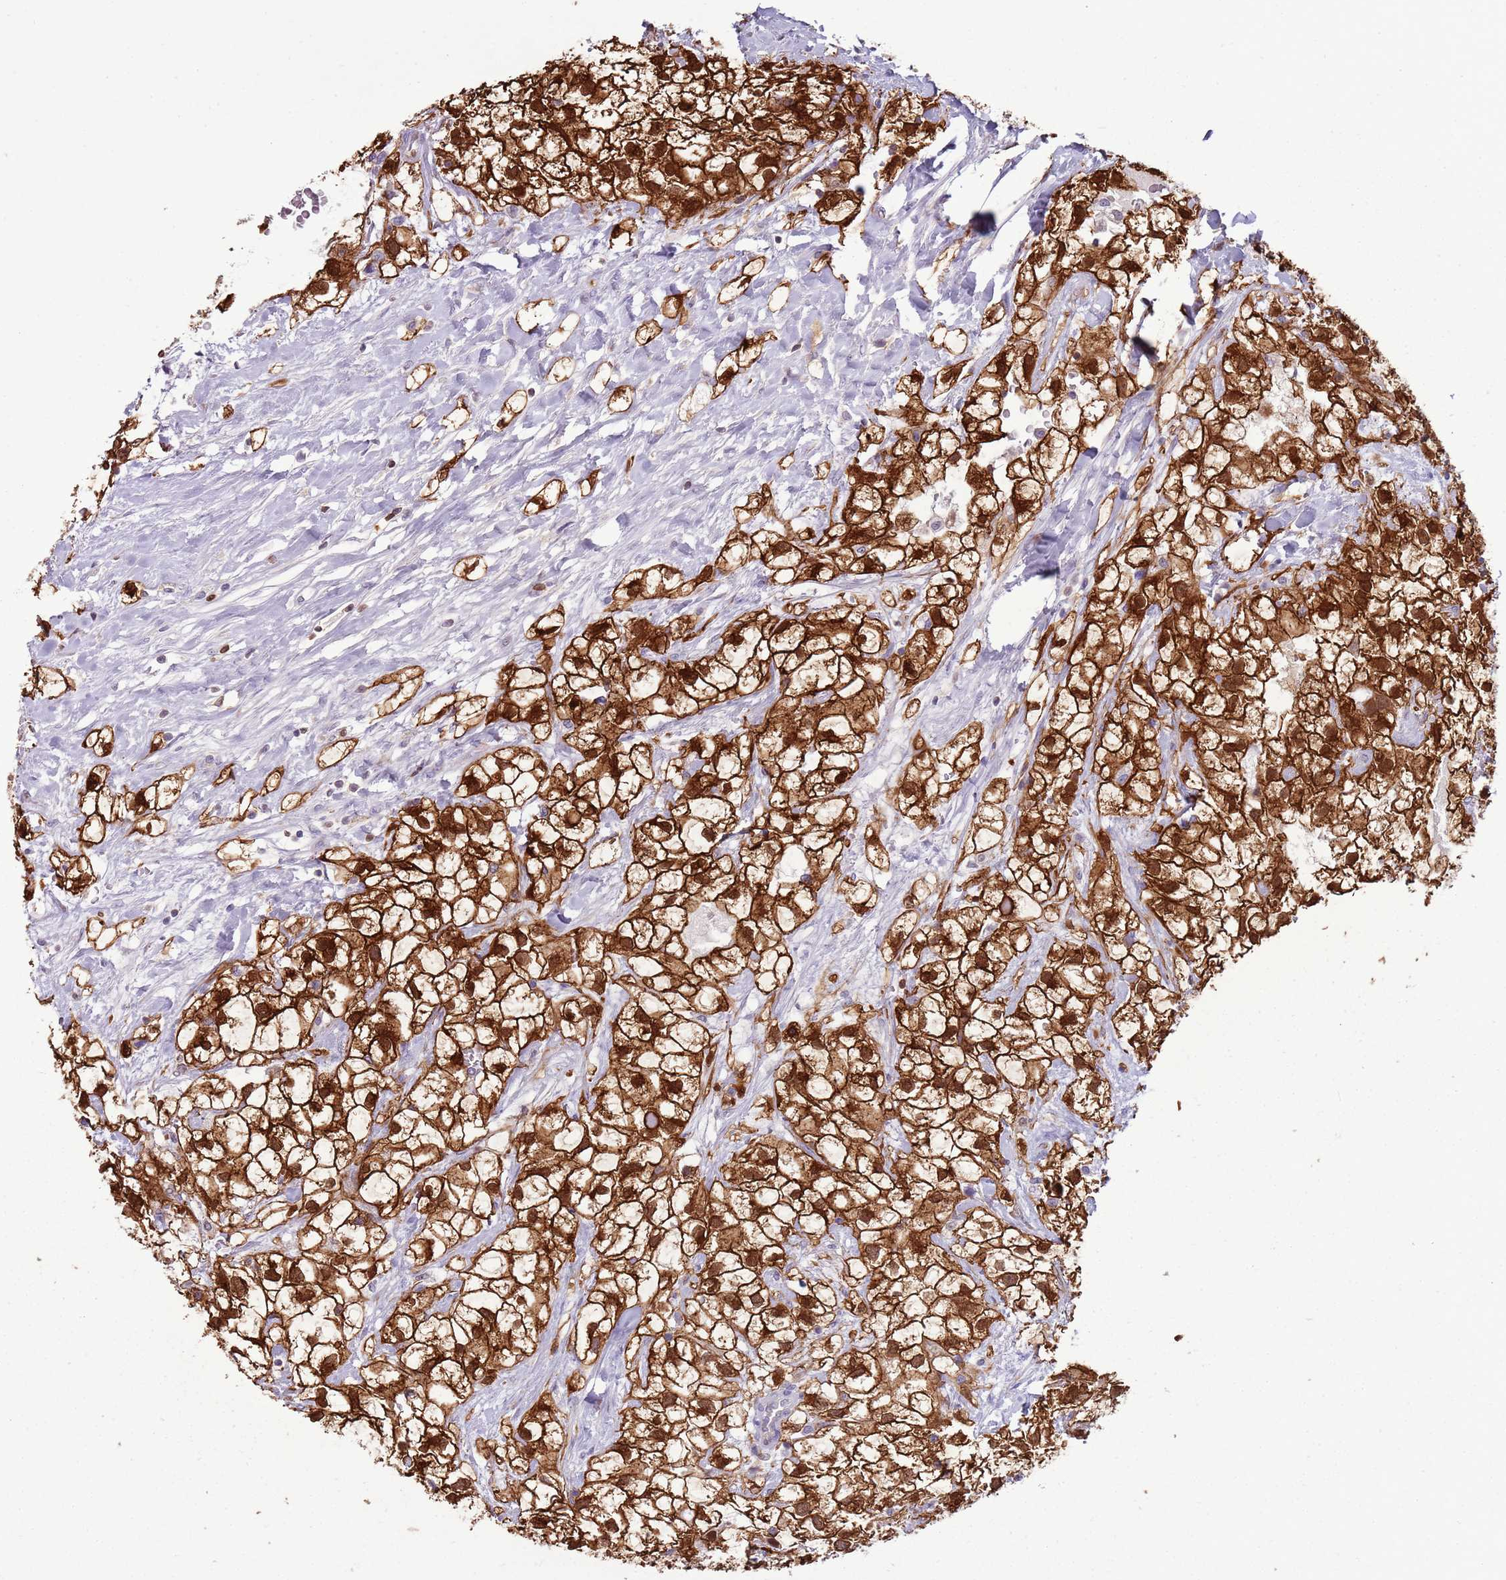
{"staining": {"intensity": "strong", "quantity": ">75%", "location": "cytoplasmic/membranous,nuclear"}, "tissue": "renal cancer", "cell_type": "Tumor cells", "image_type": "cancer", "snomed": [{"axis": "morphology", "description": "Adenocarcinoma, NOS"}, {"axis": "topography", "description": "Kidney"}], "caption": "This is an image of IHC staining of renal cancer, which shows strong positivity in the cytoplasmic/membranous and nuclear of tumor cells.", "gene": "NBPF6", "patient": {"sex": "male", "age": 59}}